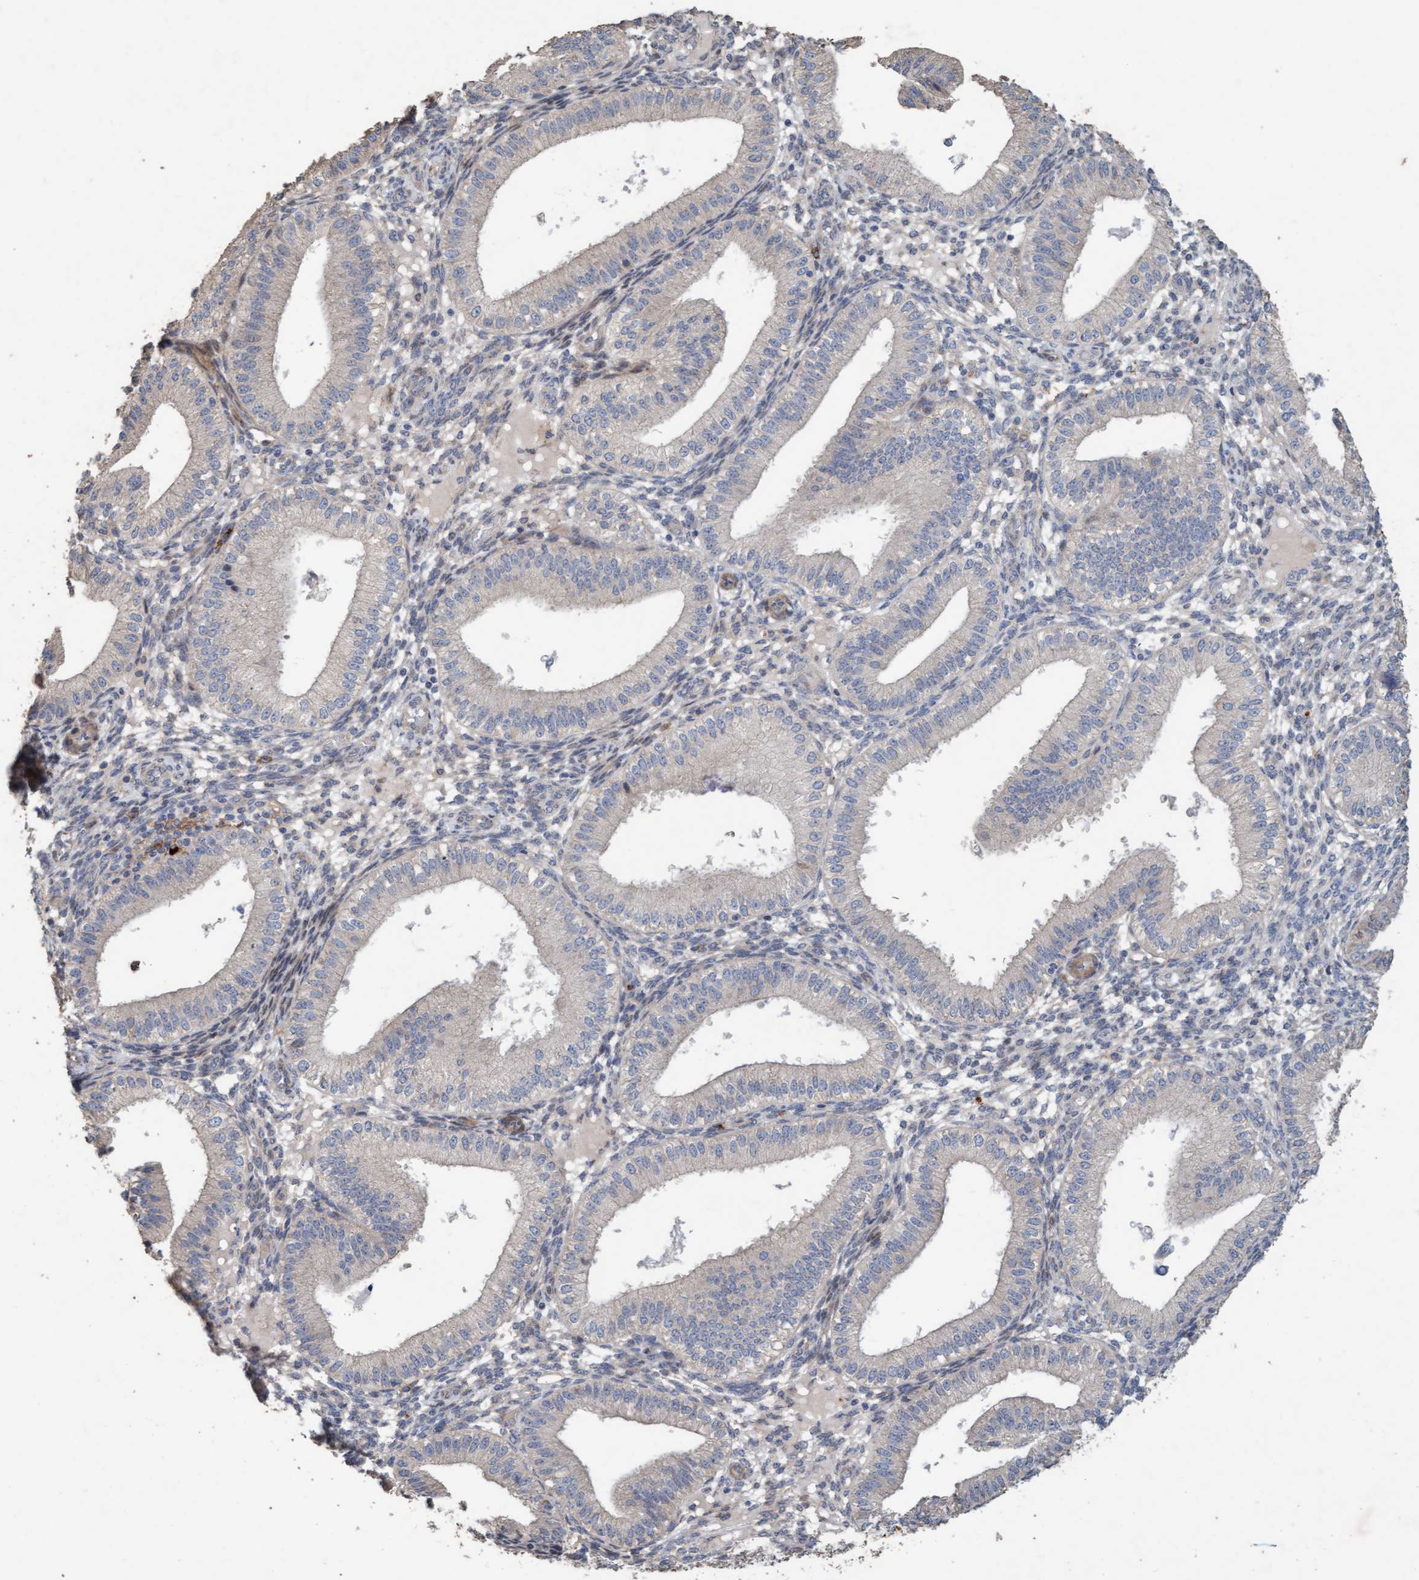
{"staining": {"intensity": "negative", "quantity": "none", "location": "none"}, "tissue": "endometrium", "cell_type": "Cells in endometrial stroma", "image_type": "normal", "snomed": [{"axis": "morphology", "description": "Normal tissue, NOS"}, {"axis": "topography", "description": "Endometrium"}], "caption": "High magnification brightfield microscopy of normal endometrium stained with DAB (3,3'-diaminobenzidine) (brown) and counterstained with hematoxylin (blue): cells in endometrial stroma show no significant staining. Nuclei are stained in blue.", "gene": "LONRF1", "patient": {"sex": "female", "age": 39}}